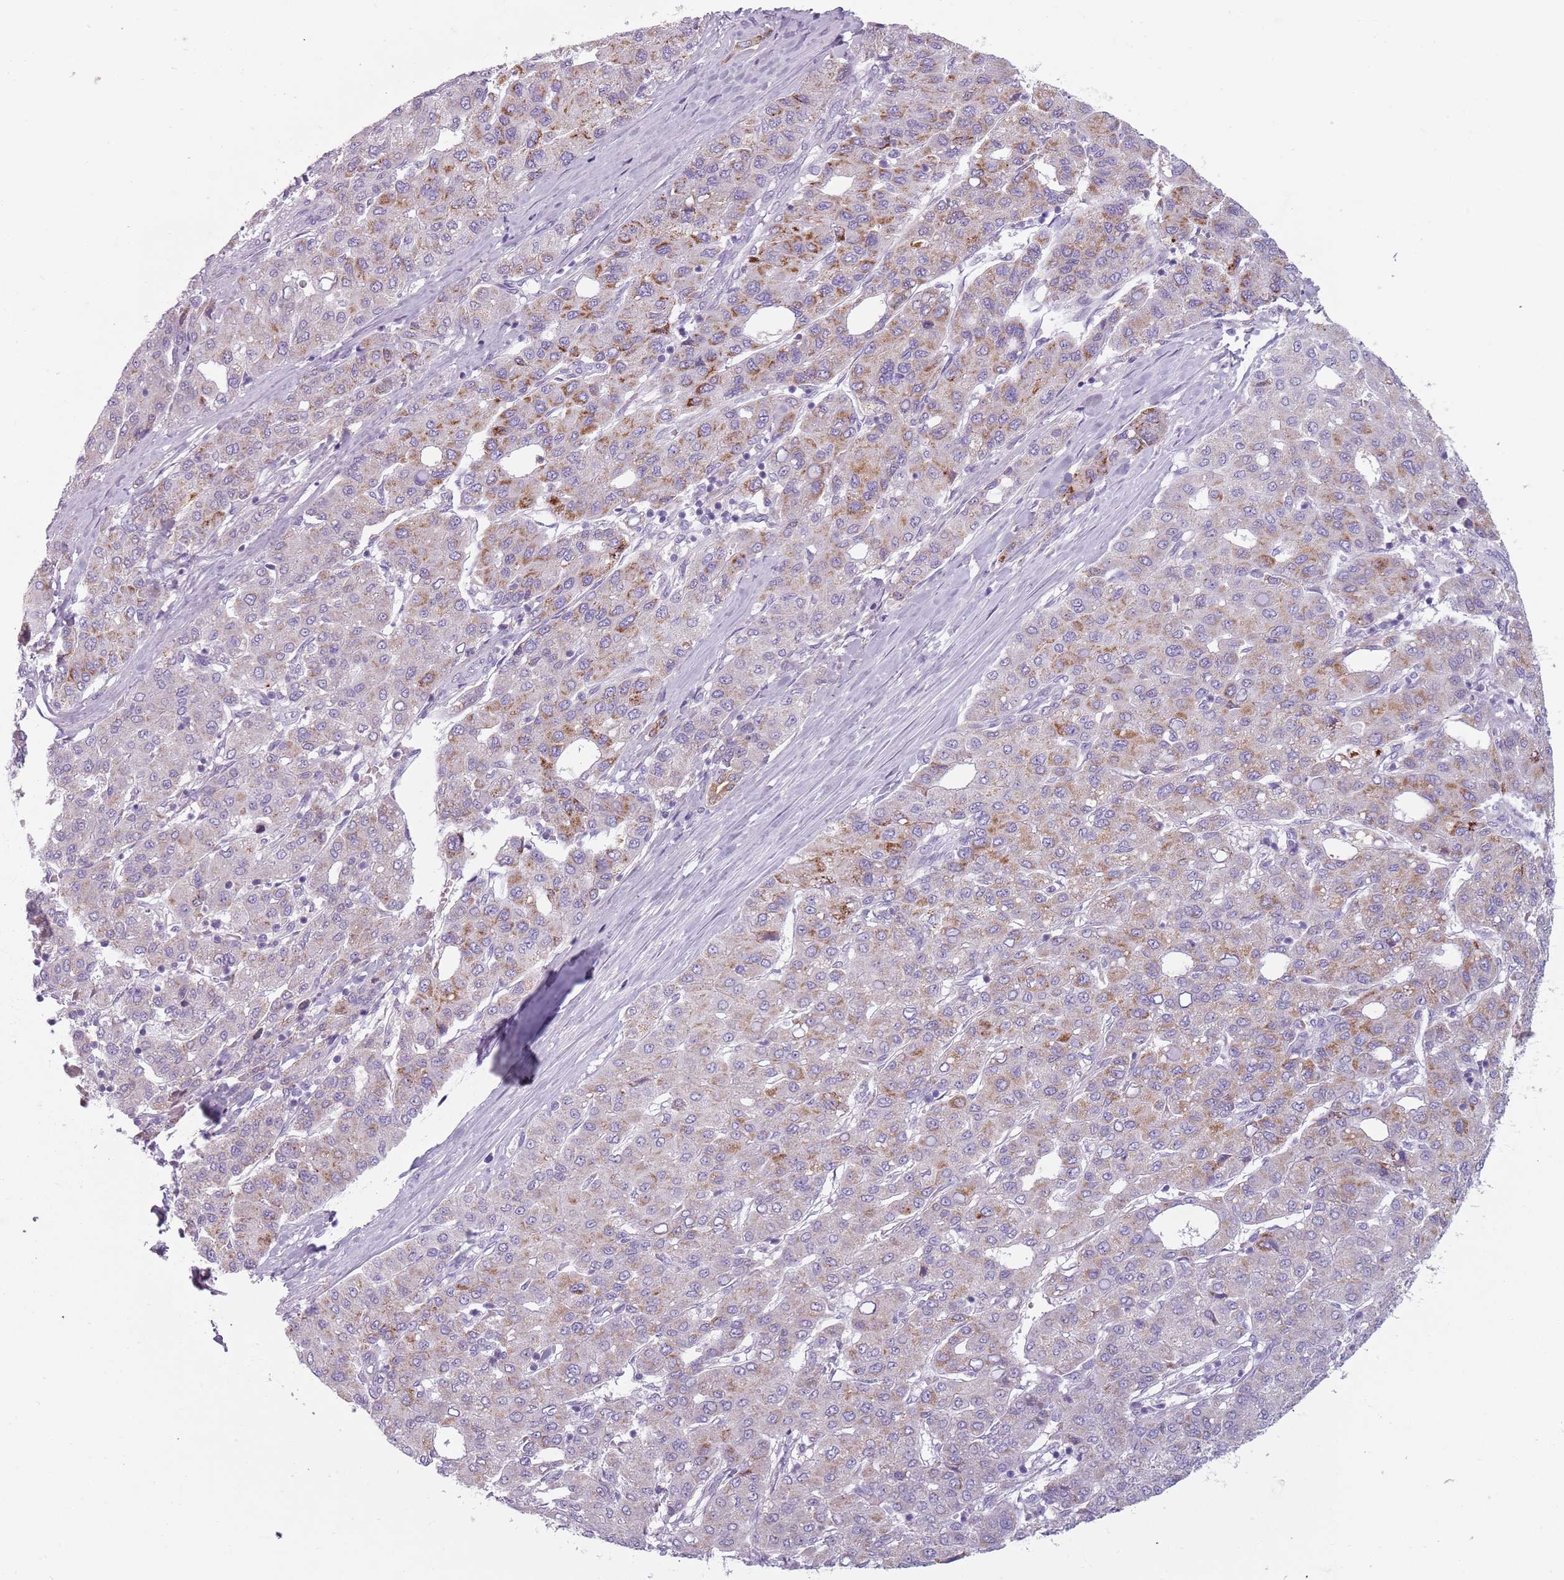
{"staining": {"intensity": "moderate", "quantity": "25%-75%", "location": "cytoplasmic/membranous"}, "tissue": "liver cancer", "cell_type": "Tumor cells", "image_type": "cancer", "snomed": [{"axis": "morphology", "description": "Carcinoma, Hepatocellular, NOS"}, {"axis": "topography", "description": "Liver"}], "caption": "A histopathology image of liver cancer stained for a protein exhibits moderate cytoplasmic/membranous brown staining in tumor cells.", "gene": "MEGF8", "patient": {"sex": "male", "age": 65}}